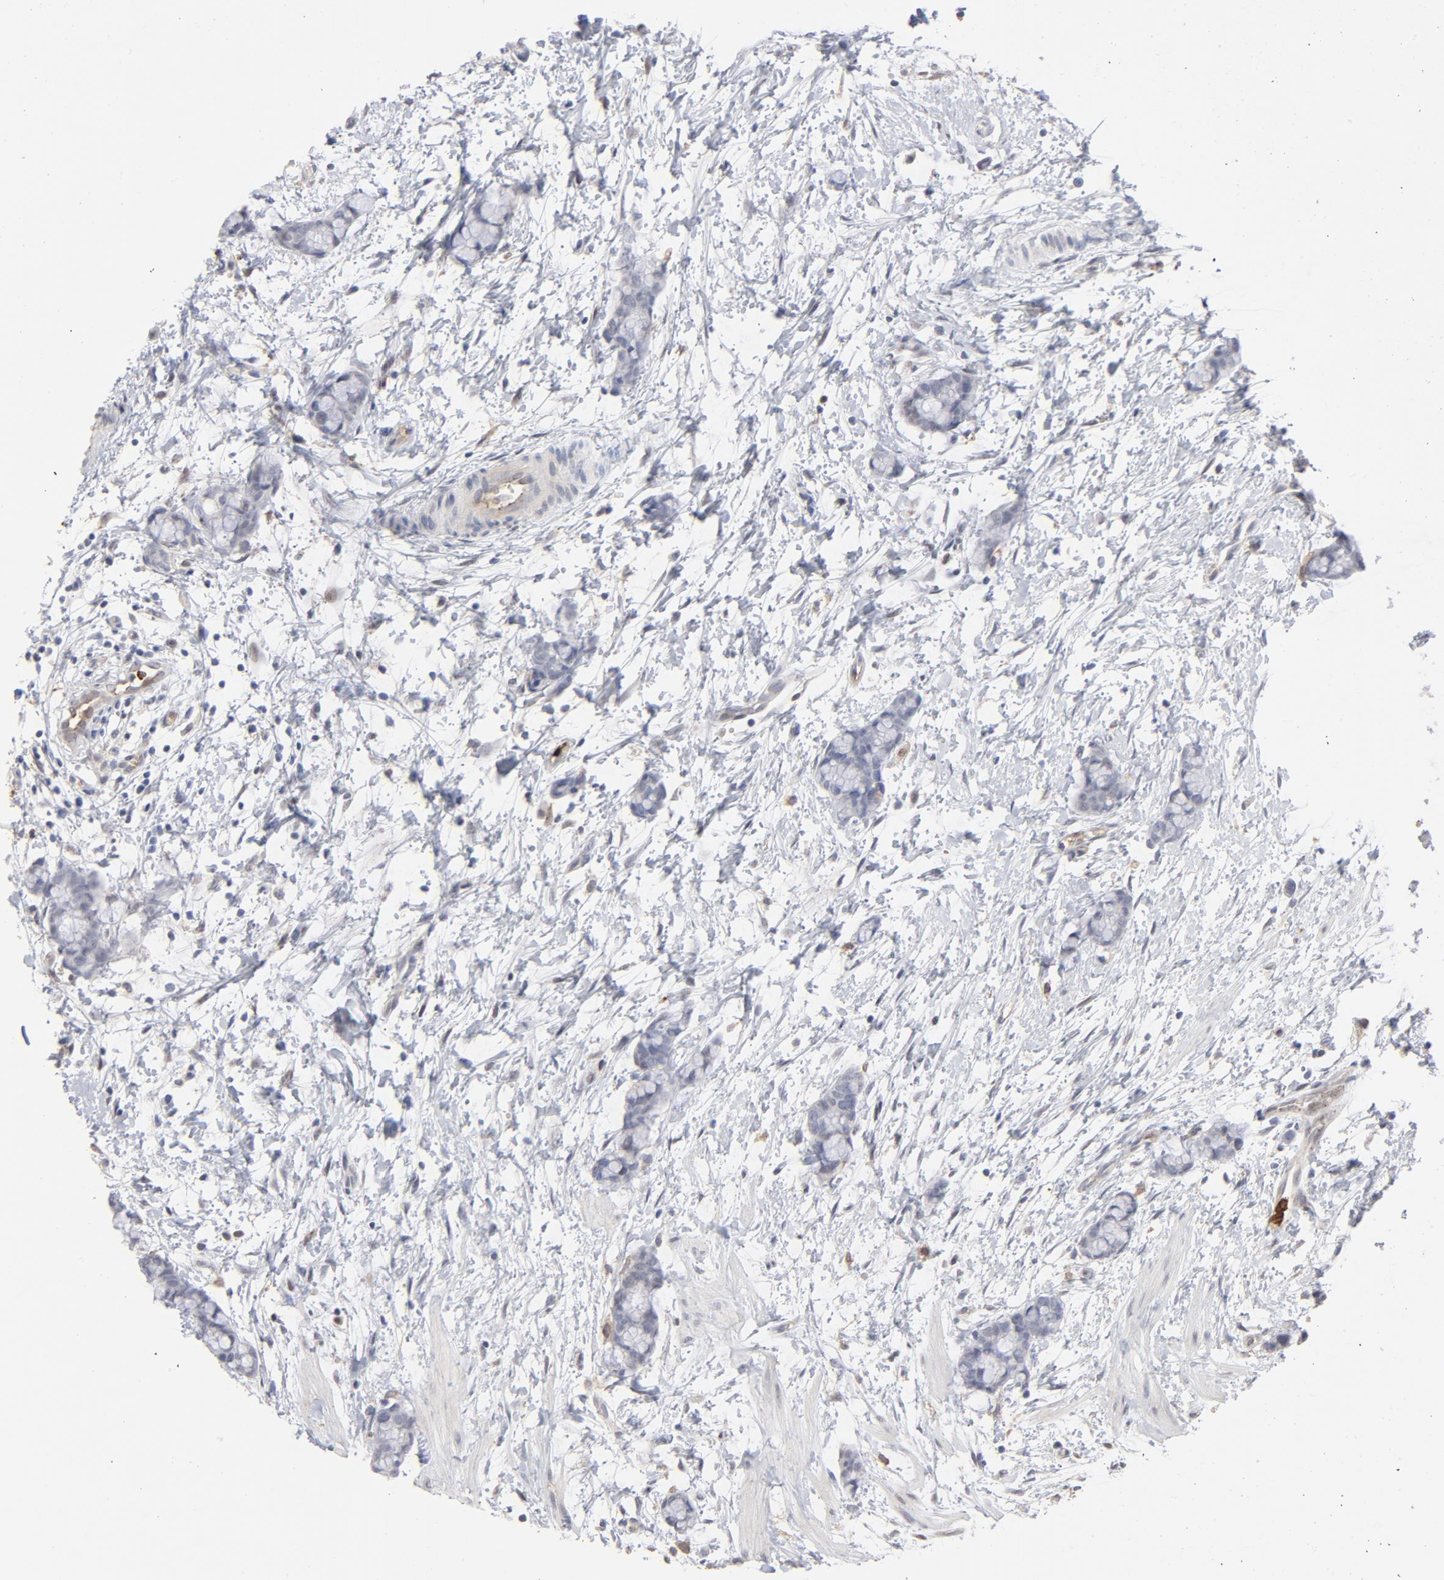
{"staining": {"intensity": "negative", "quantity": "none", "location": "none"}, "tissue": "colorectal cancer", "cell_type": "Tumor cells", "image_type": "cancer", "snomed": [{"axis": "morphology", "description": "Adenocarcinoma, NOS"}, {"axis": "topography", "description": "Colon"}], "caption": "A micrograph of human colorectal cancer (adenocarcinoma) is negative for staining in tumor cells.", "gene": "PNMA1", "patient": {"sex": "male", "age": 14}}